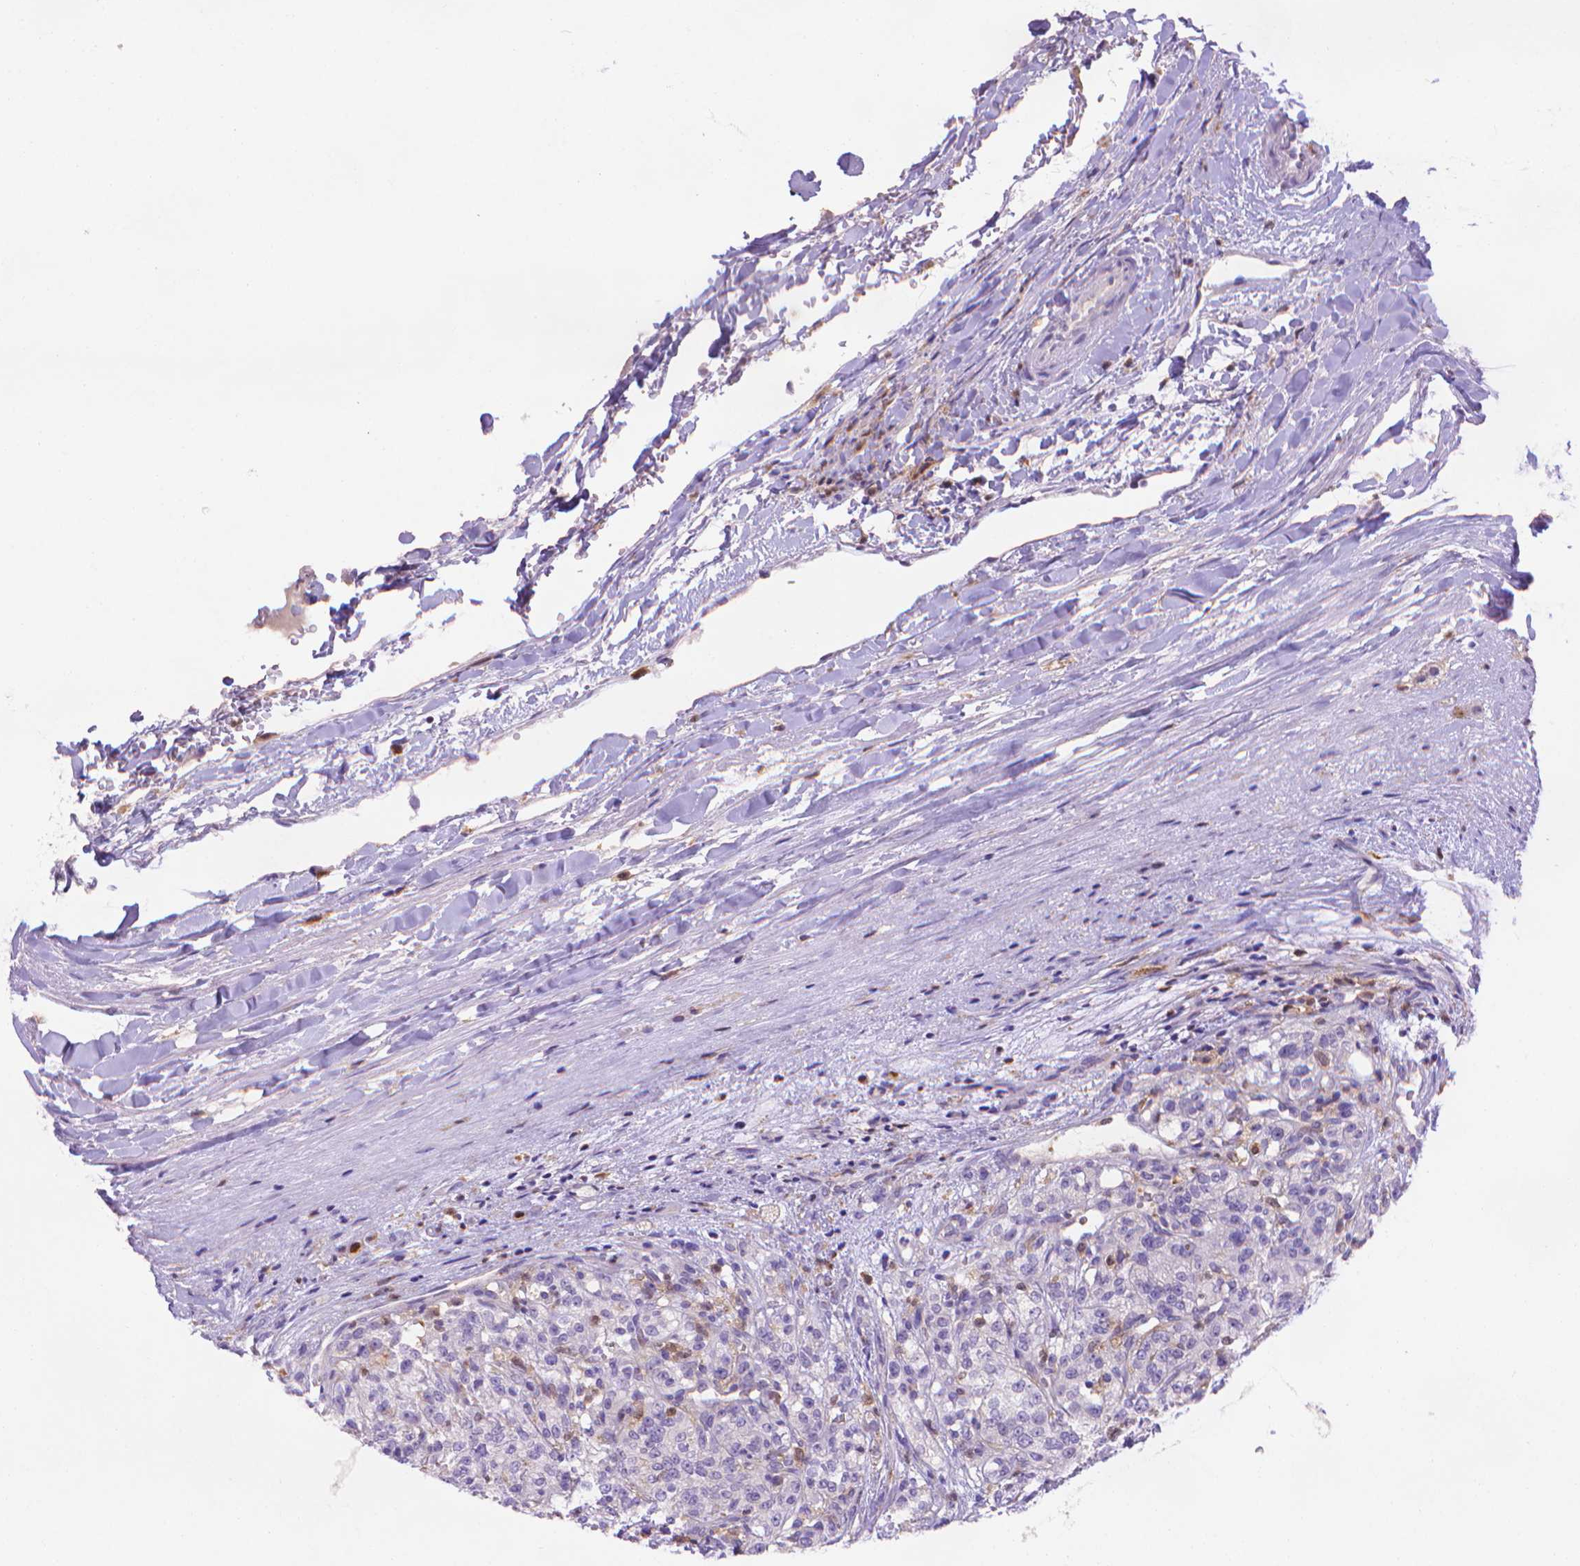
{"staining": {"intensity": "negative", "quantity": "none", "location": "none"}, "tissue": "renal cancer", "cell_type": "Tumor cells", "image_type": "cancer", "snomed": [{"axis": "morphology", "description": "Adenocarcinoma, NOS"}, {"axis": "topography", "description": "Kidney"}], "caption": "Immunohistochemical staining of human renal cancer (adenocarcinoma) reveals no significant staining in tumor cells.", "gene": "FGD2", "patient": {"sex": "female", "age": 63}}